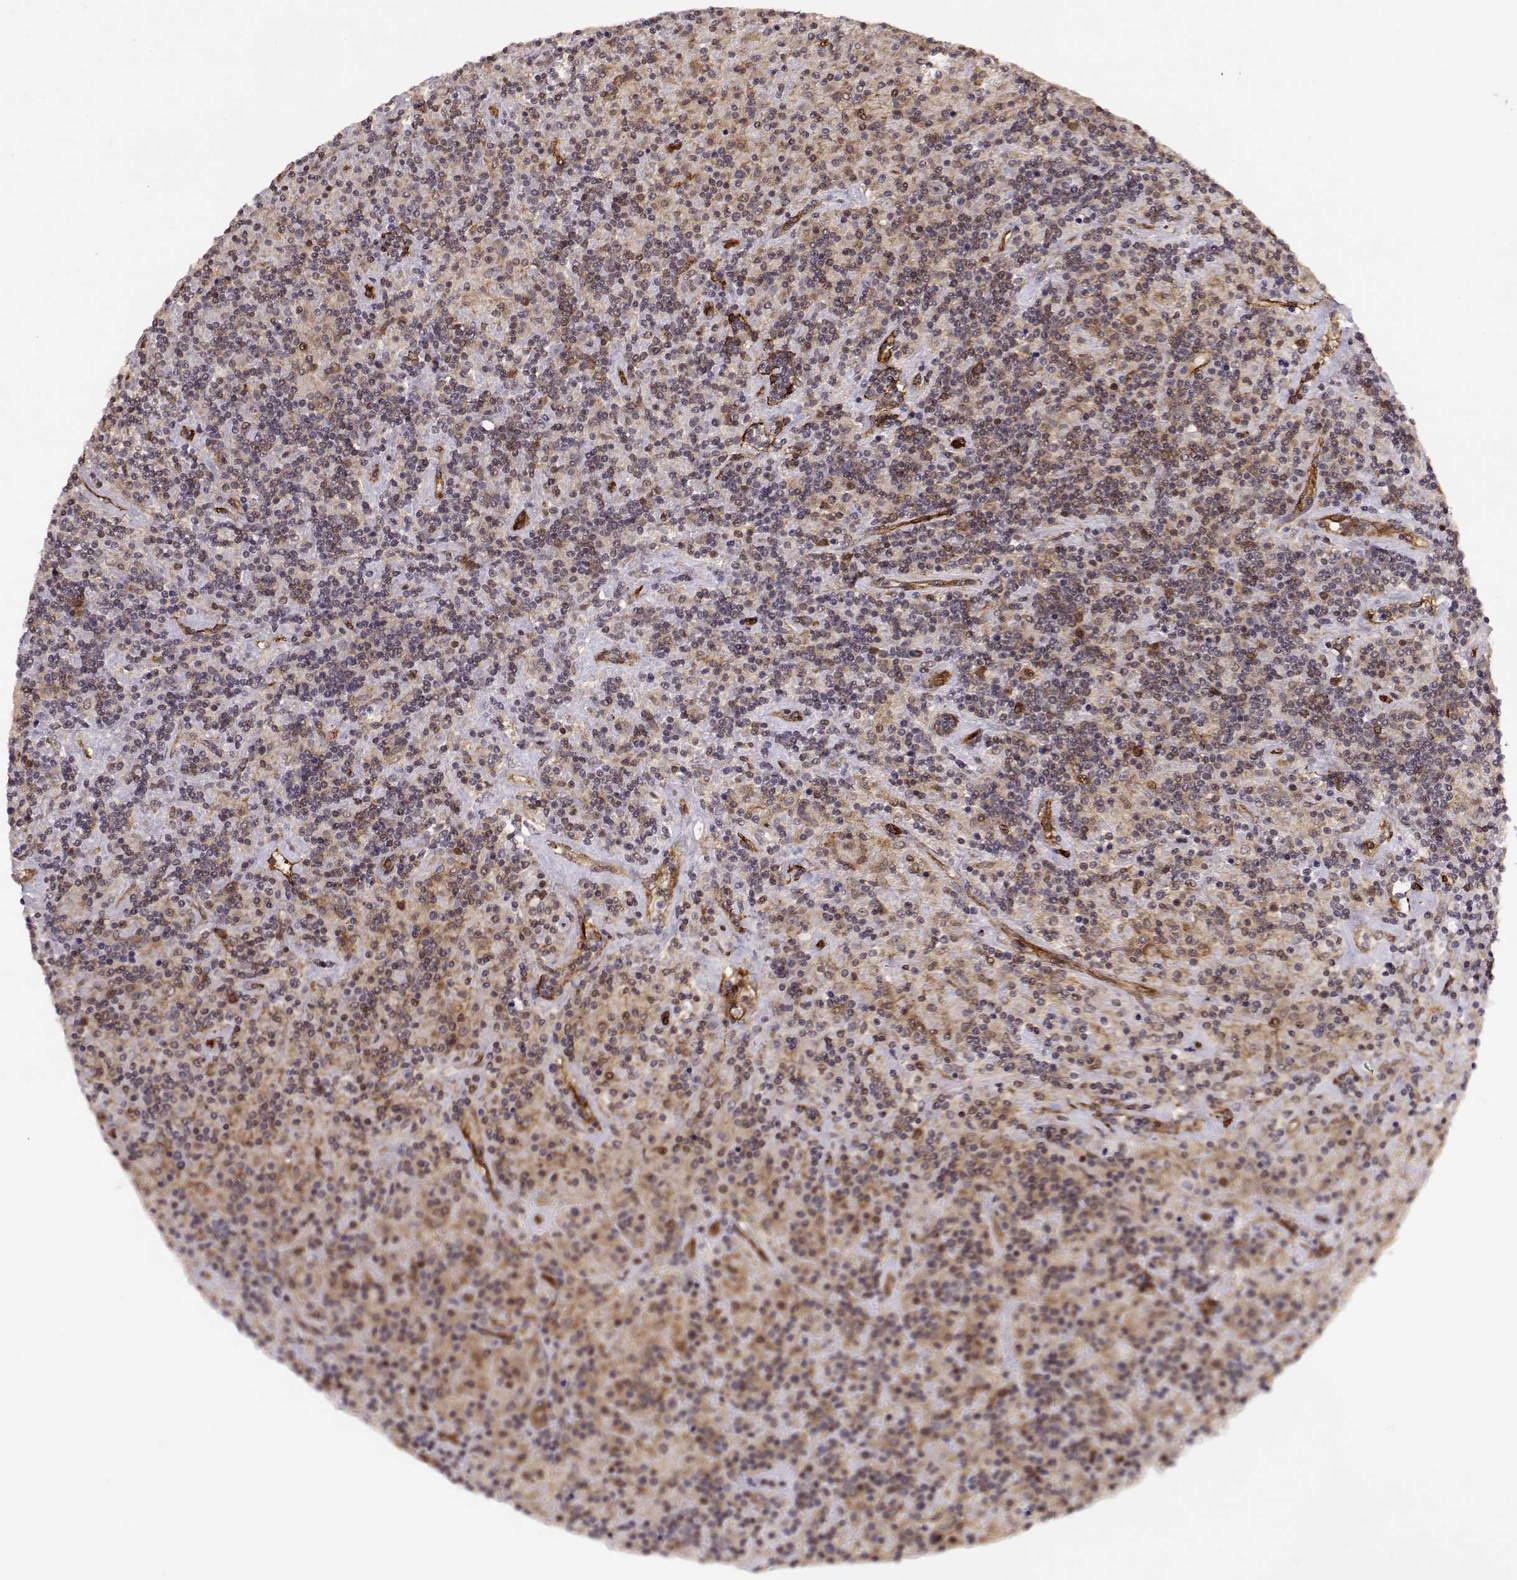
{"staining": {"intensity": "negative", "quantity": "none", "location": "none"}, "tissue": "lymphoma", "cell_type": "Tumor cells", "image_type": "cancer", "snomed": [{"axis": "morphology", "description": "Hodgkin's disease, NOS"}, {"axis": "topography", "description": "Lymph node"}], "caption": "The immunohistochemistry histopathology image has no significant expression in tumor cells of lymphoma tissue. The staining was performed using DAB (3,3'-diaminobenzidine) to visualize the protein expression in brown, while the nuclei were stained in blue with hematoxylin (Magnification: 20x).", "gene": "CIR1", "patient": {"sex": "male", "age": 70}}